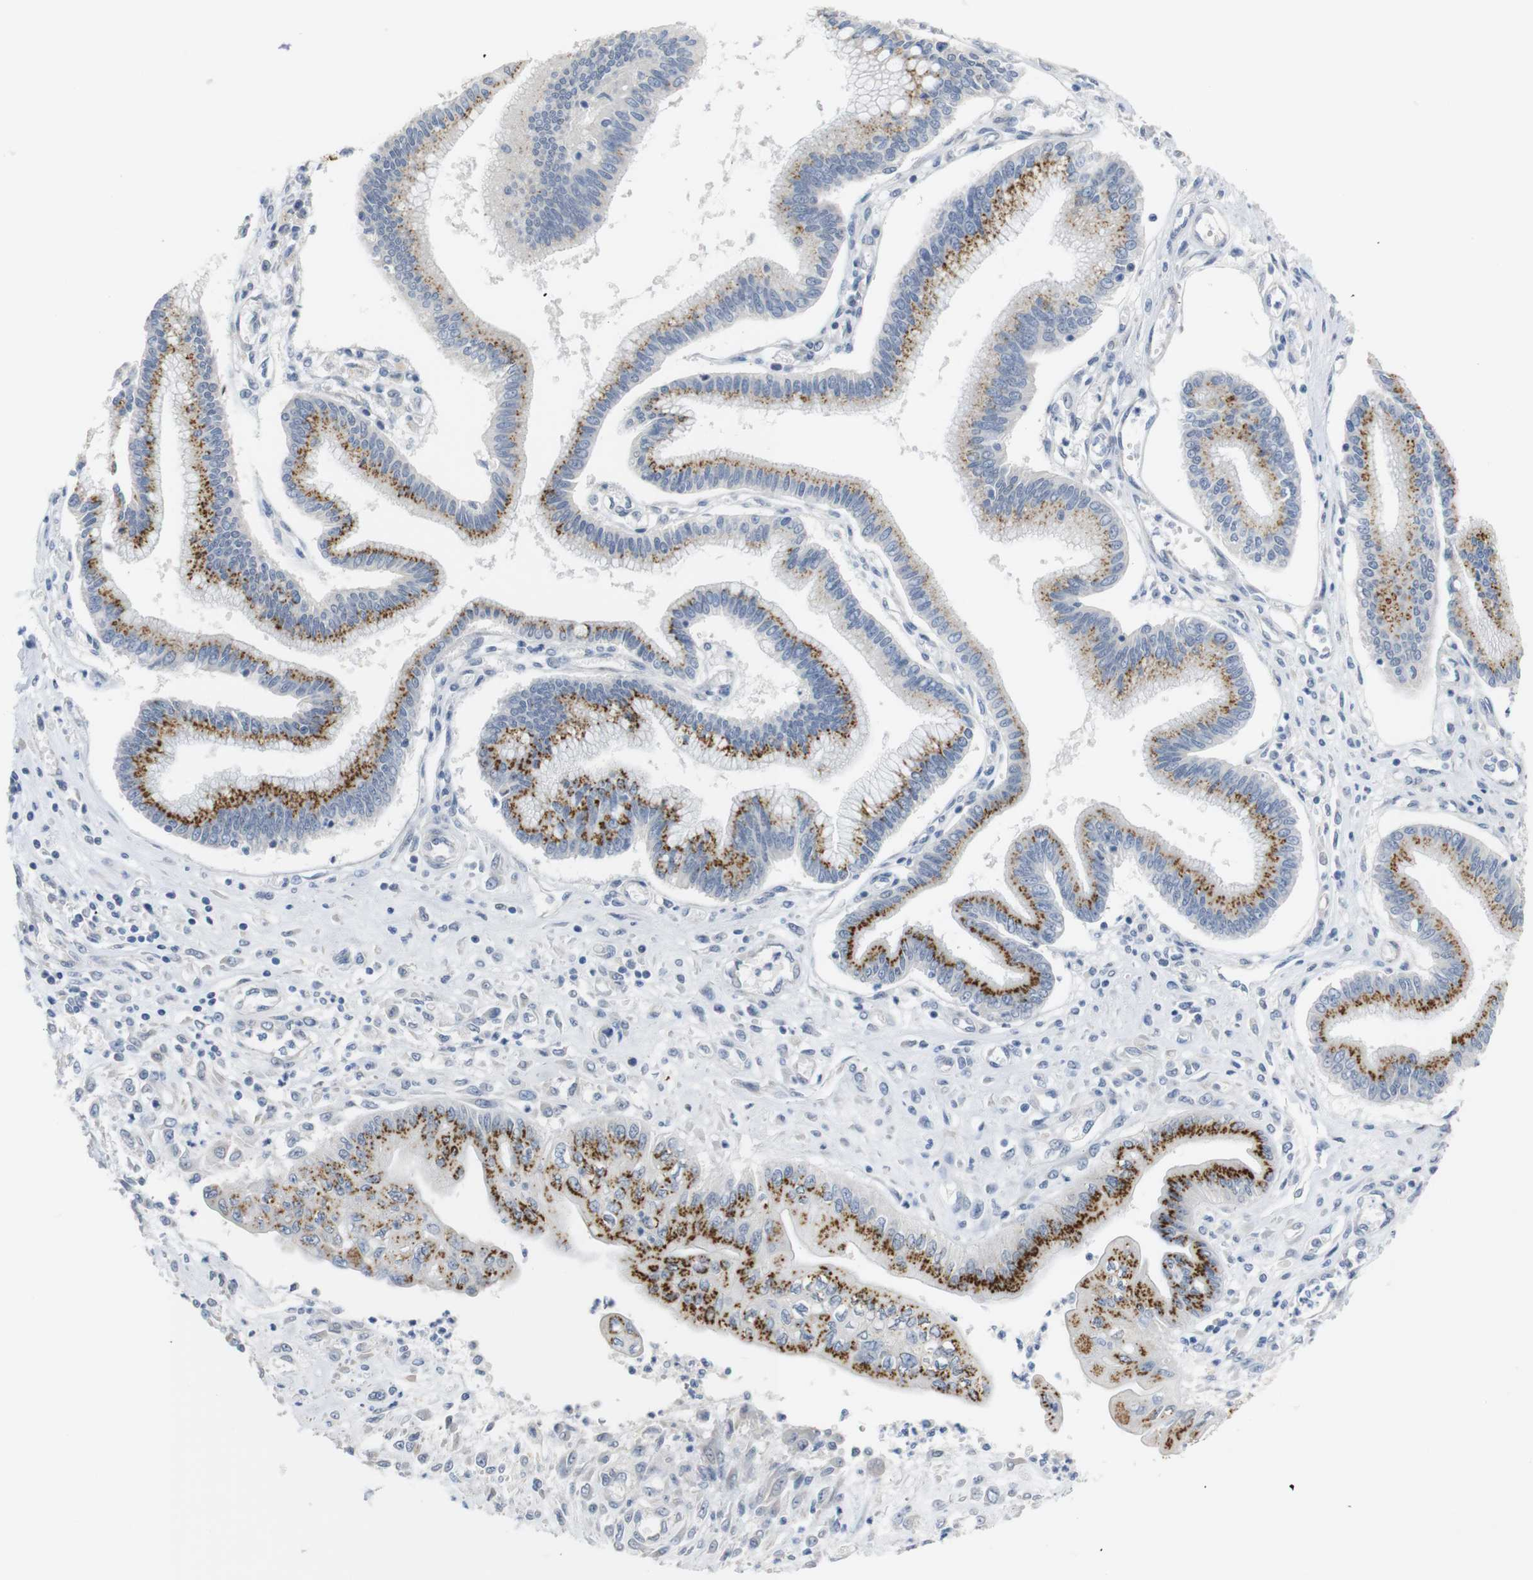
{"staining": {"intensity": "strong", "quantity": "25%-75%", "location": "cytoplasmic/membranous"}, "tissue": "pancreatic cancer", "cell_type": "Tumor cells", "image_type": "cancer", "snomed": [{"axis": "morphology", "description": "Adenocarcinoma, NOS"}, {"axis": "topography", "description": "Pancreas"}], "caption": "About 25%-75% of tumor cells in human pancreatic cancer exhibit strong cytoplasmic/membranous protein staining as visualized by brown immunohistochemical staining.", "gene": "CHRM5", "patient": {"sex": "male", "age": 56}}